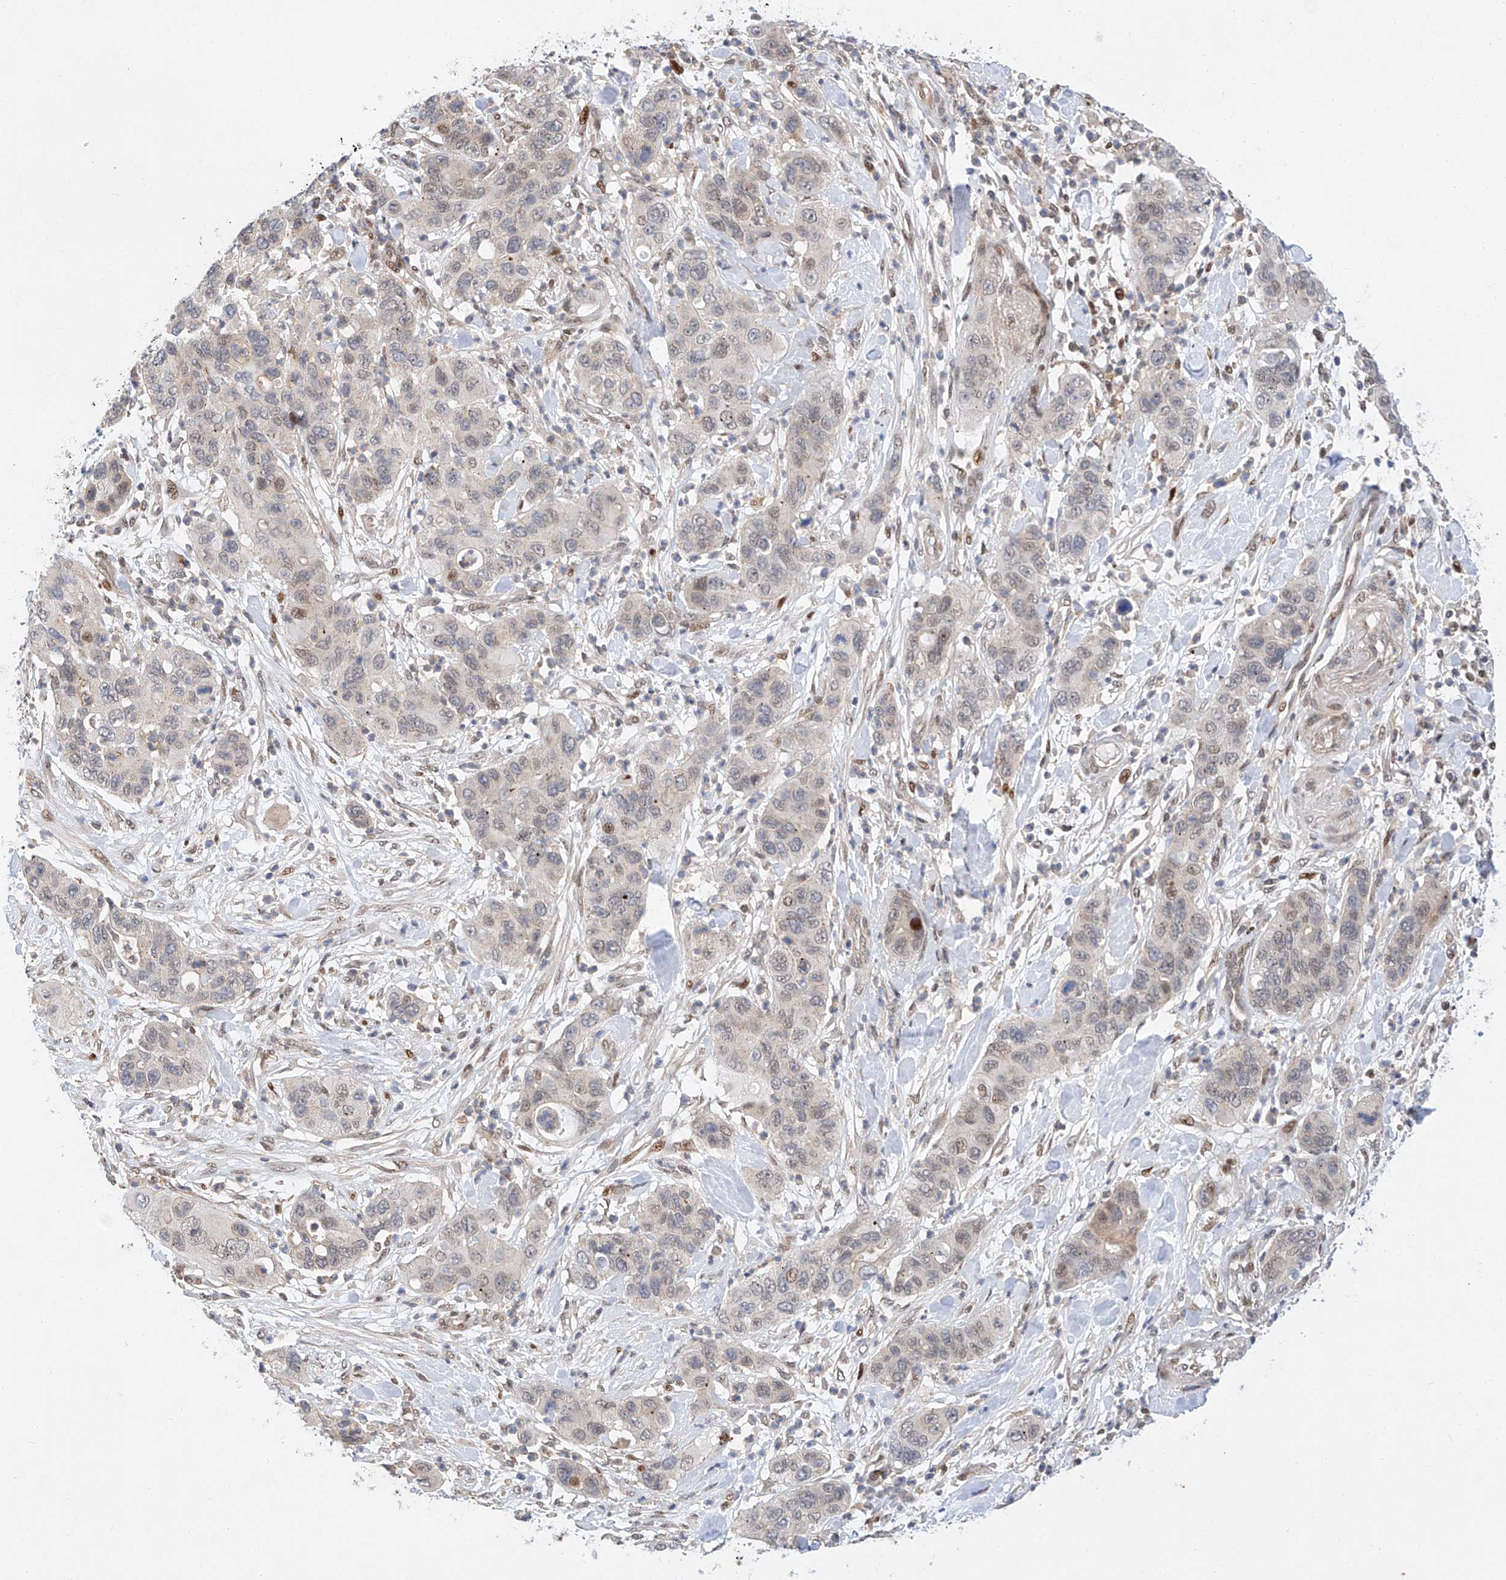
{"staining": {"intensity": "moderate", "quantity": "<25%", "location": "nuclear"}, "tissue": "pancreatic cancer", "cell_type": "Tumor cells", "image_type": "cancer", "snomed": [{"axis": "morphology", "description": "Adenocarcinoma, NOS"}, {"axis": "topography", "description": "Pancreas"}], "caption": "Tumor cells reveal moderate nuclear staining in approximately <25% of cells in pancreatic cancer.", "gene": "HDAC9", "patient": {"sex": "female", "age": 71}}